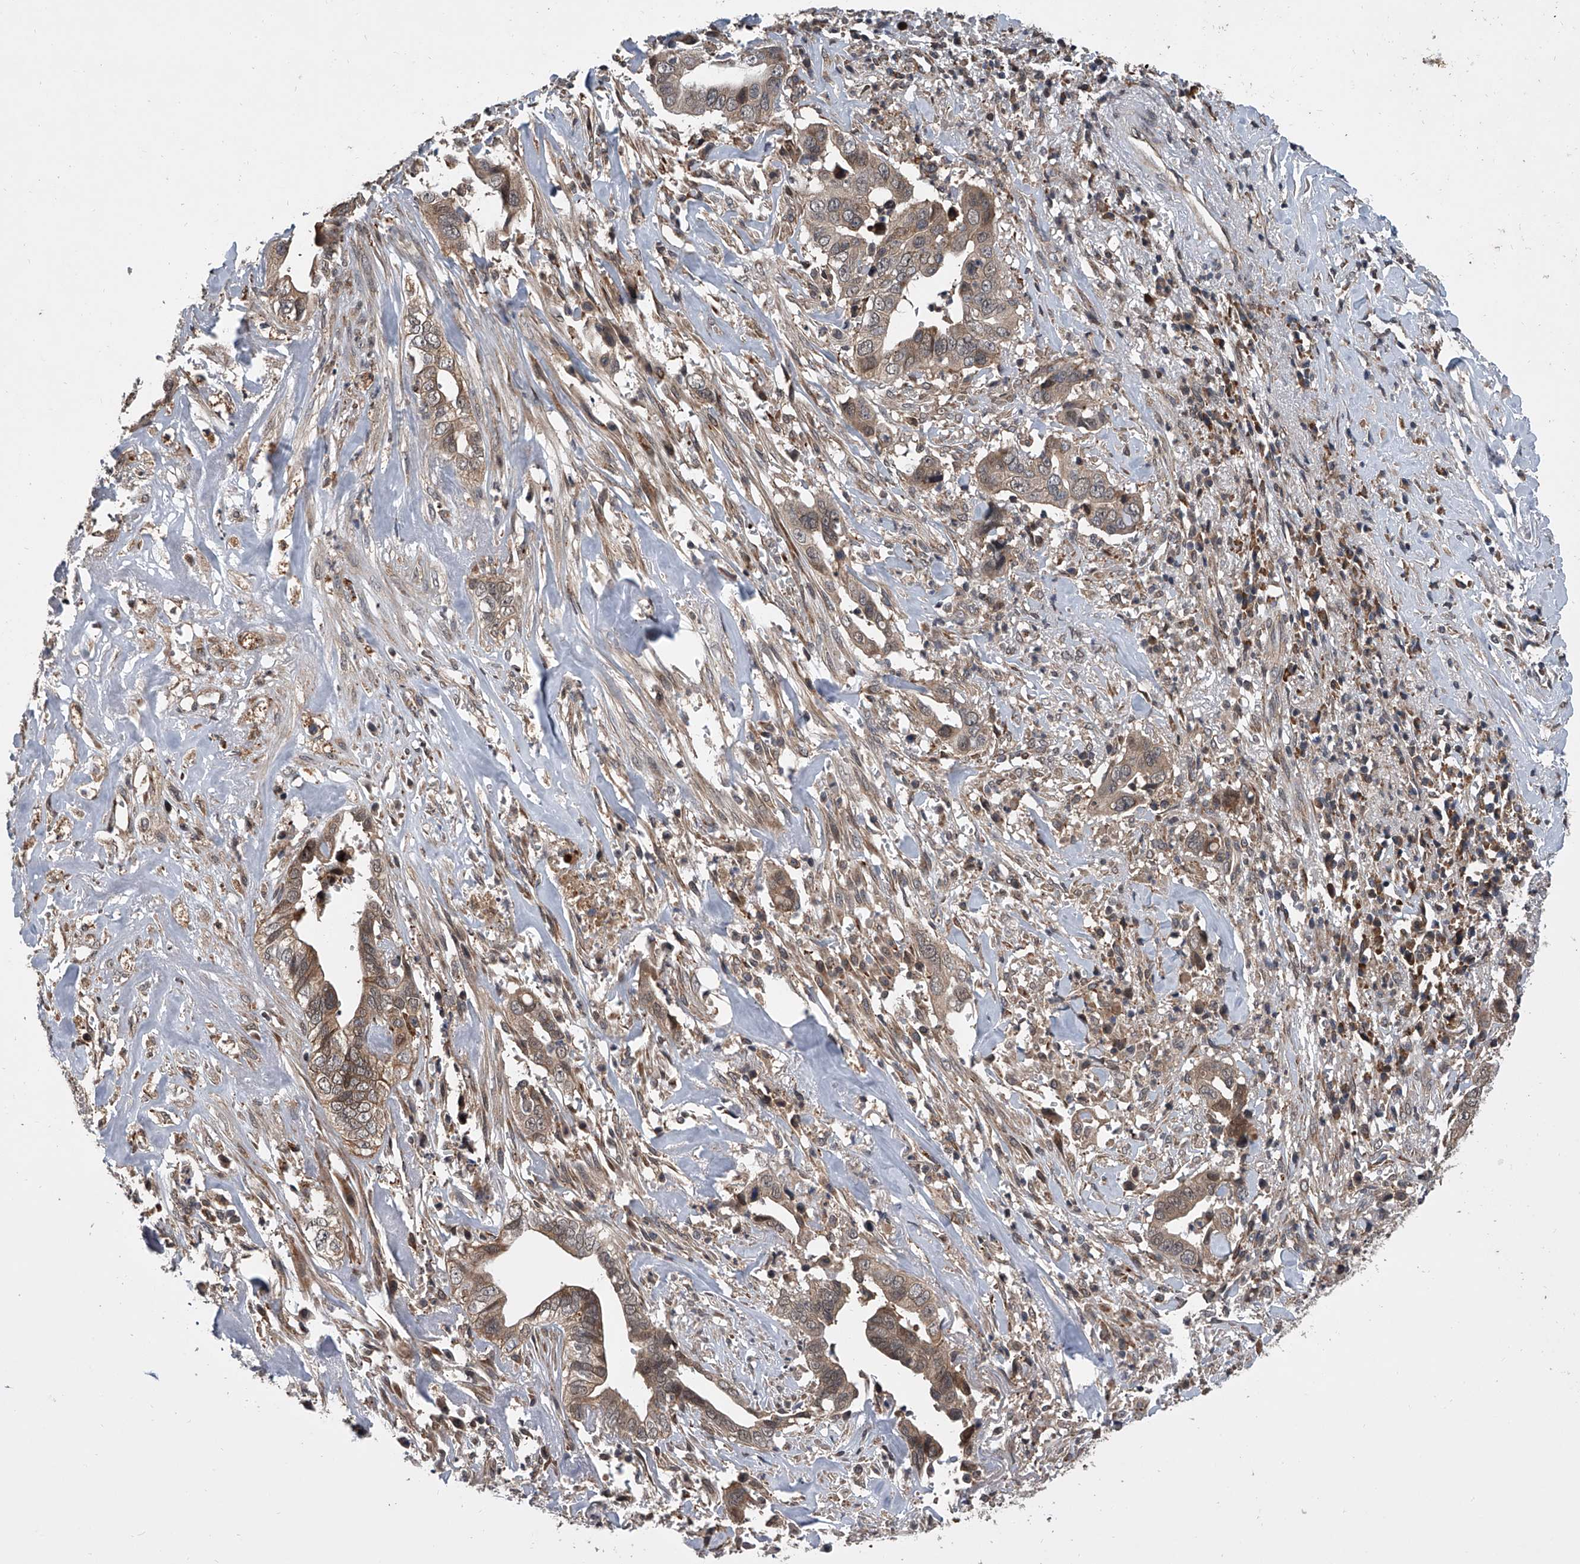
{"staining": {"intensity": "weak", "quantity": ">75%", "location": "cytoplasmic/membranous"}, "tissue": "liver cancer", "cell_type": "Tumor cells", "image_type": "cancer", "snomed": [{"axis": "morphology", "description": "Cholangiocarcinoma"}, {"axis": "topography", "description": "Liver"}], "caption": "IHC image of neoplastic tissue: human liver cancer stained using immunohistochemistry (IHC) exhibits low levels of weak protein expression localized specifically in the cytoplasmic/membranous of tumor cells, appearing as a cytoplasmic/membranous brown color.", "gene": "GEMIN8", "patient": {"sex": "female", "age": 79}}